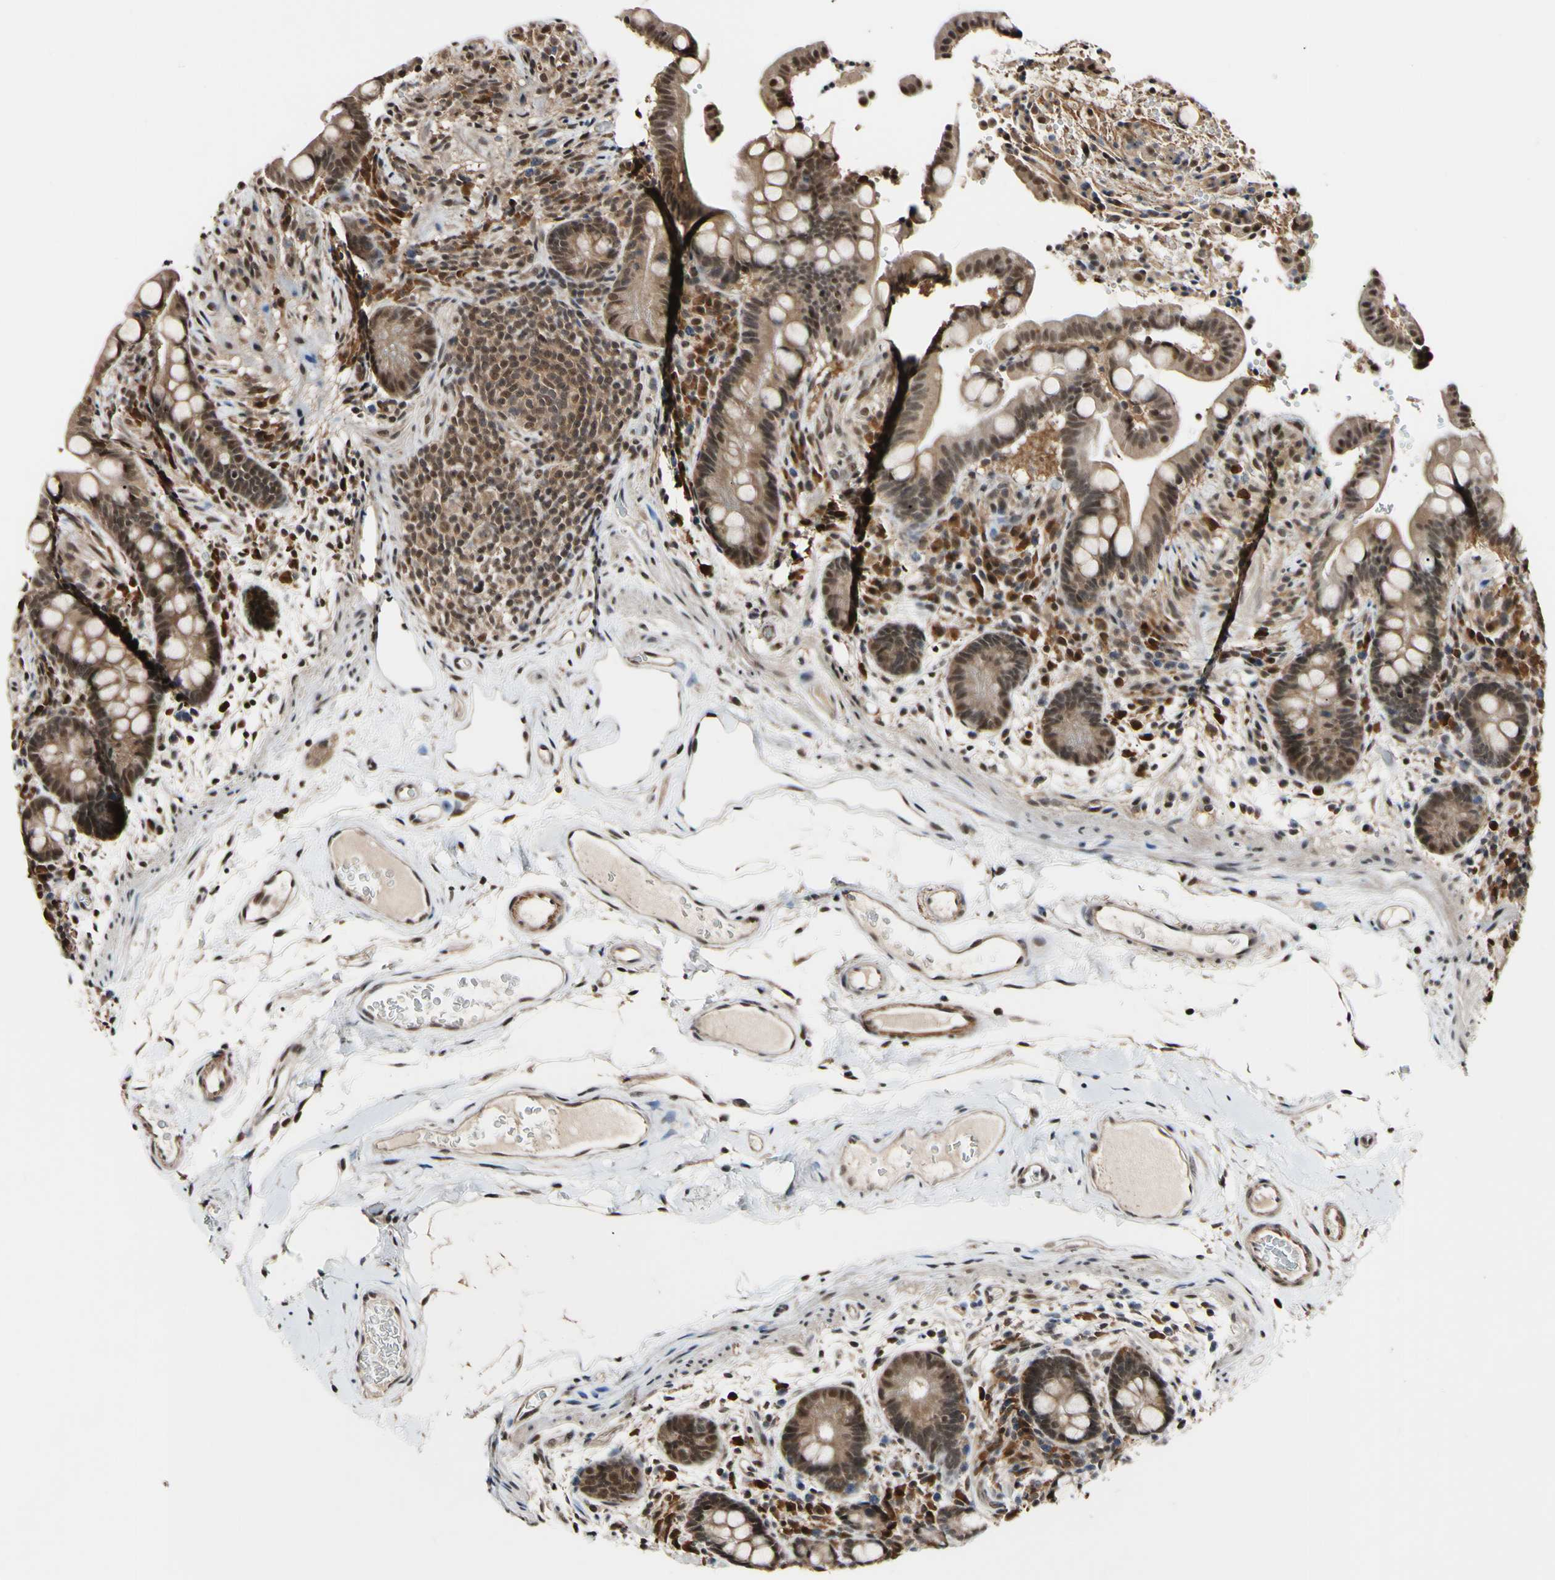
{"staining": {"intensity": "moderate", "quantity": ">75%", "location": "cytoplasmic/membranous"}, "tissue": "colon", "cell_type": "Endothelial cells", "image_type": "normal", "snomed": [{"axis": "morphology", "description": "Normal tissue, NOS"}, {"axis": "topography", "description": "Colon"}], "caption": "Immunohistochemistry (IHC) photomicrograph of benign human colon stained for a protein (brown), which exhibits medium levels of moderate cytoplasmic/membranous expression in approximately >75% of endothelial cells.", "gene": "PSMD10", "patient": {"sex": "male", "age": 73}}